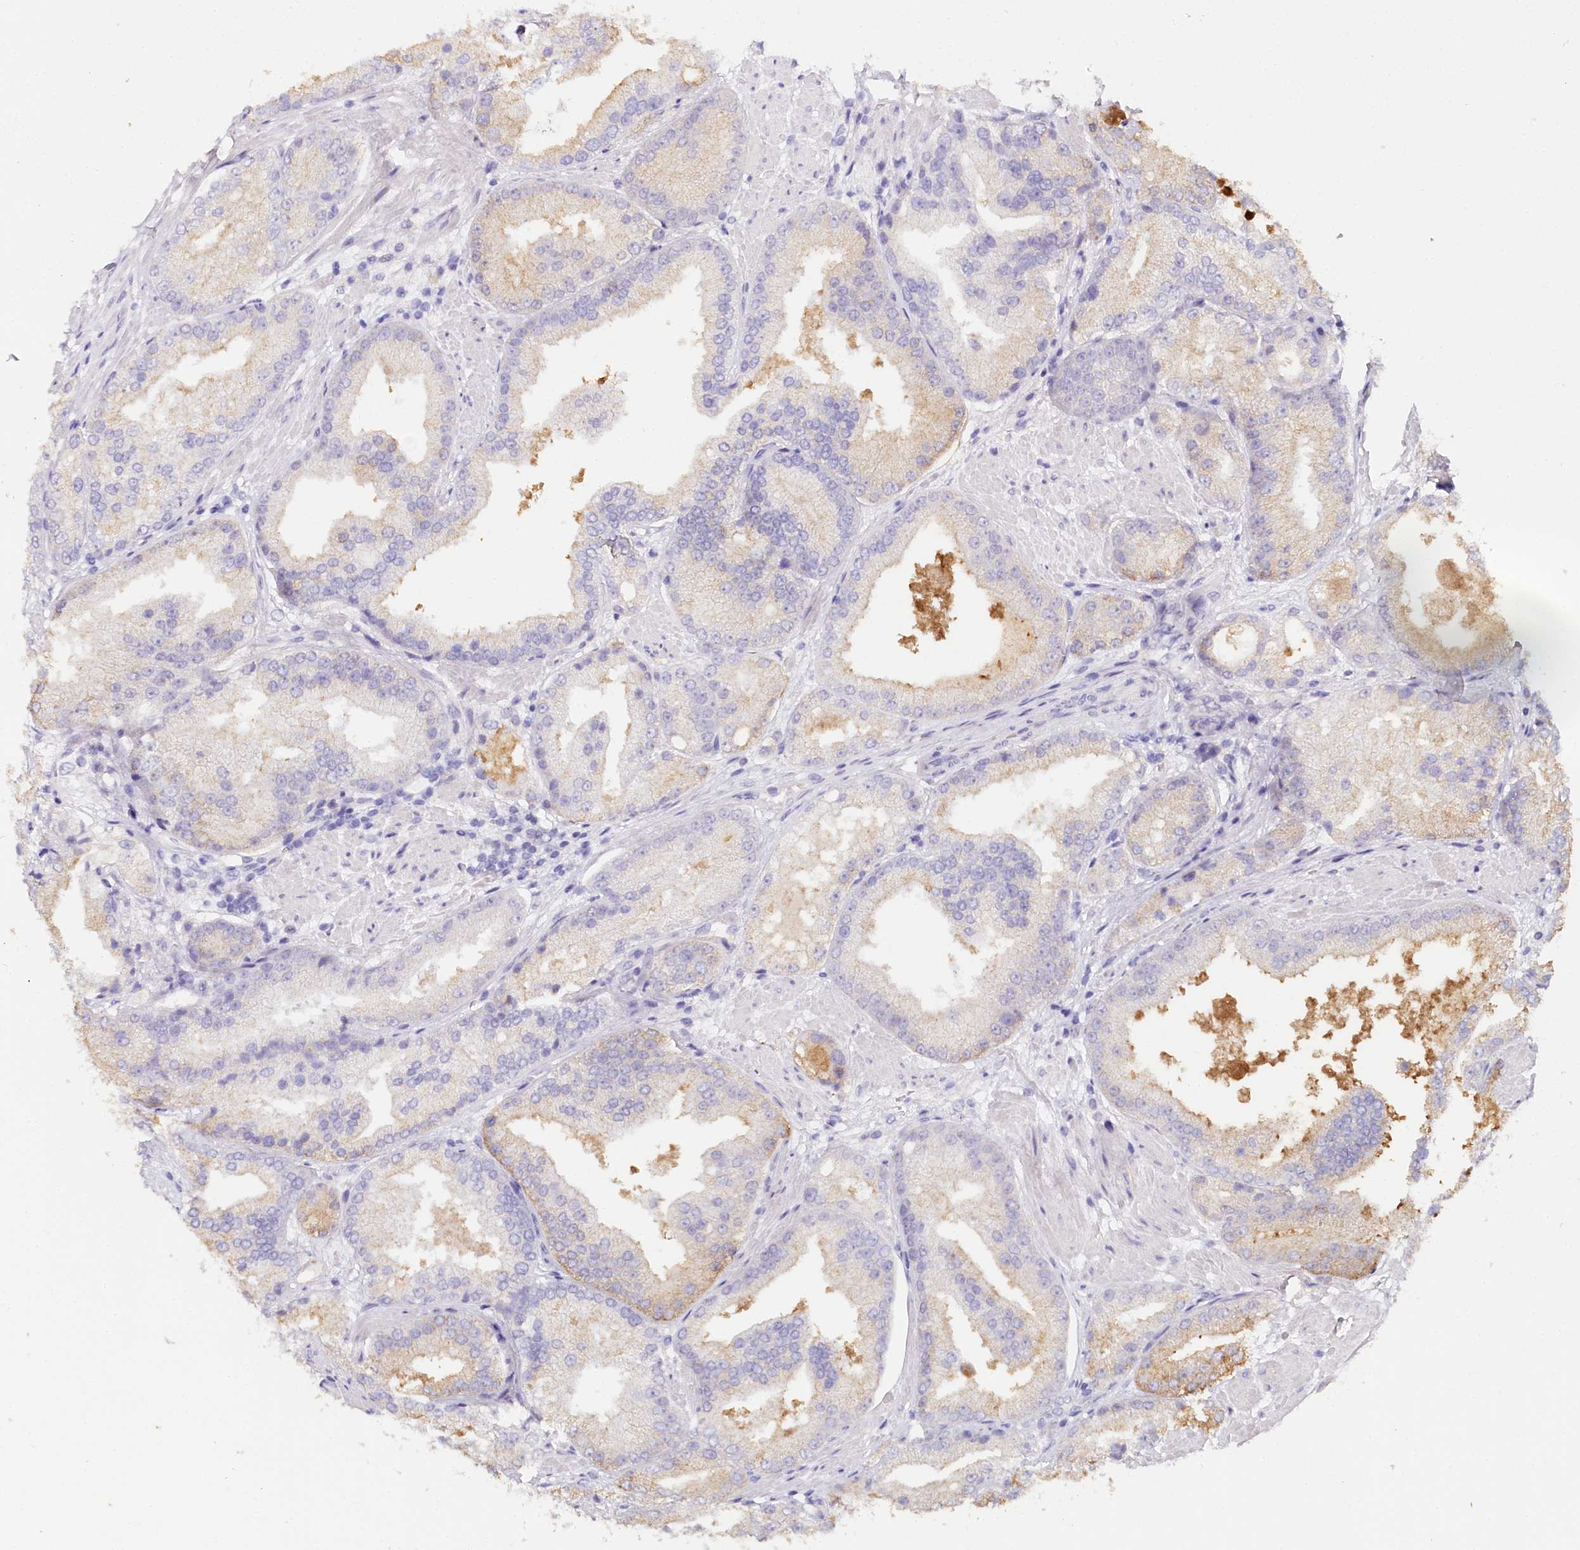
{"staining": {"intensity": "negative", "quantity": "none", "location": "none"}, "tissue": "prostate cancer", "cell_type": "Tumor cells", "image_type": "cancer", "snomed": [{"axis": "morphology", "description": "Adenocarcinoma, Low grade"}, {"axis": "topography", "description": "Prostate"}], "caption": "A photomicrograph of human adenocarcinoma (low-grade) (prostate) is negative for staining in tumor cells.", "gene": "TP53", "patient": {"sex": "male", "age": 67}}